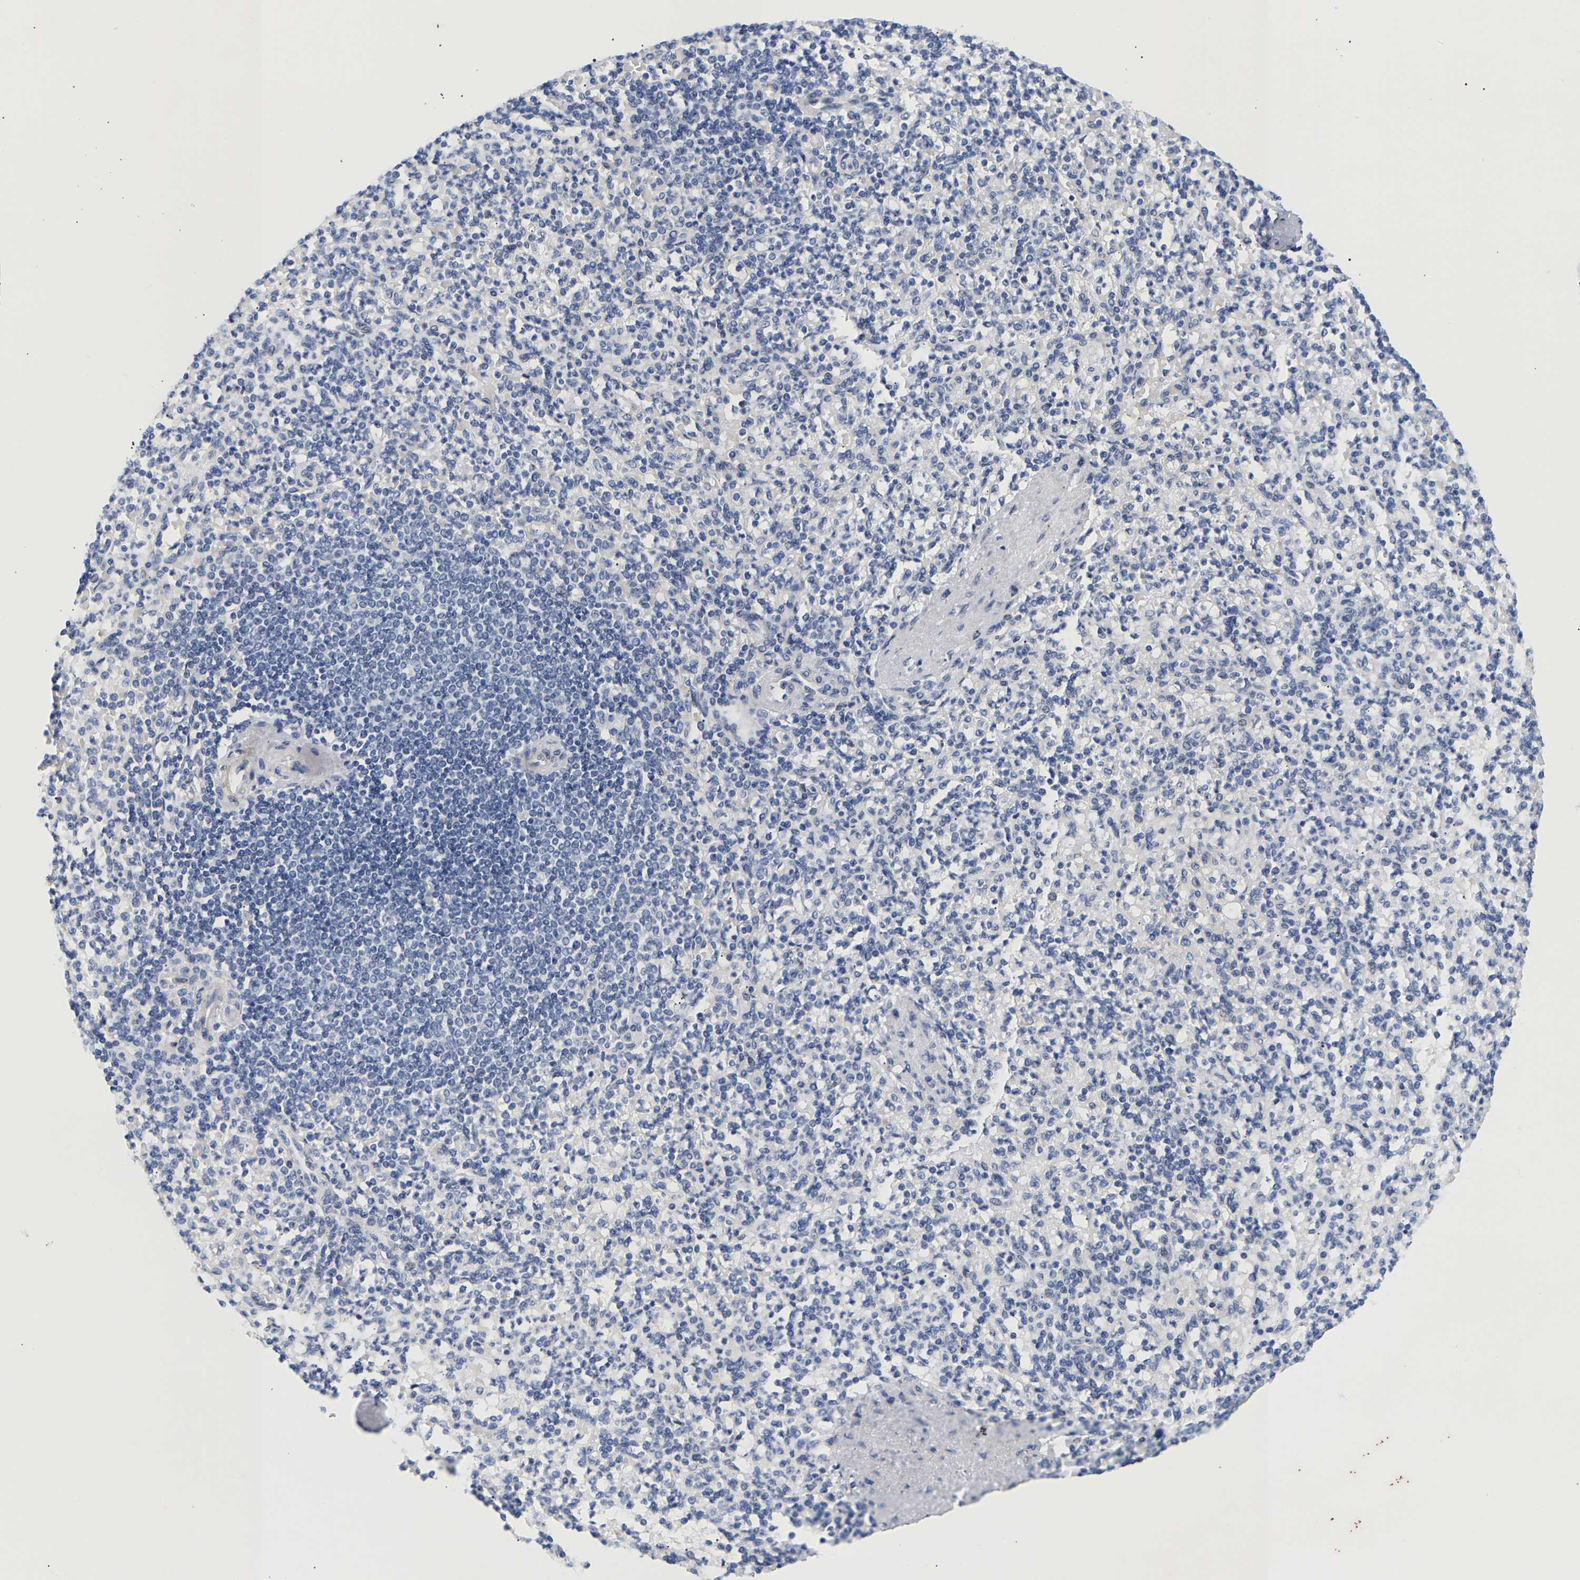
{"staining": {"intensity": "negative", "quantity": "none", "location": "none"}, "tissue": "spleen", "cell_type": "Cells in red pulp", "image_type": "normal", "snomed": [{"axis": "morphology", "description": "Normal tissue, NOS"}, {"axis": "topography", "description": "Spleen"}], "caption": "IHC of normal human spleen demonstrates no positivity in cells in red pulp. (DAB (3,3'-diaminobenzidine) IHC with hematoxylin counter stain).", "gene": "IGFBP7", "patient": {"sex": "female", "age": 74}}